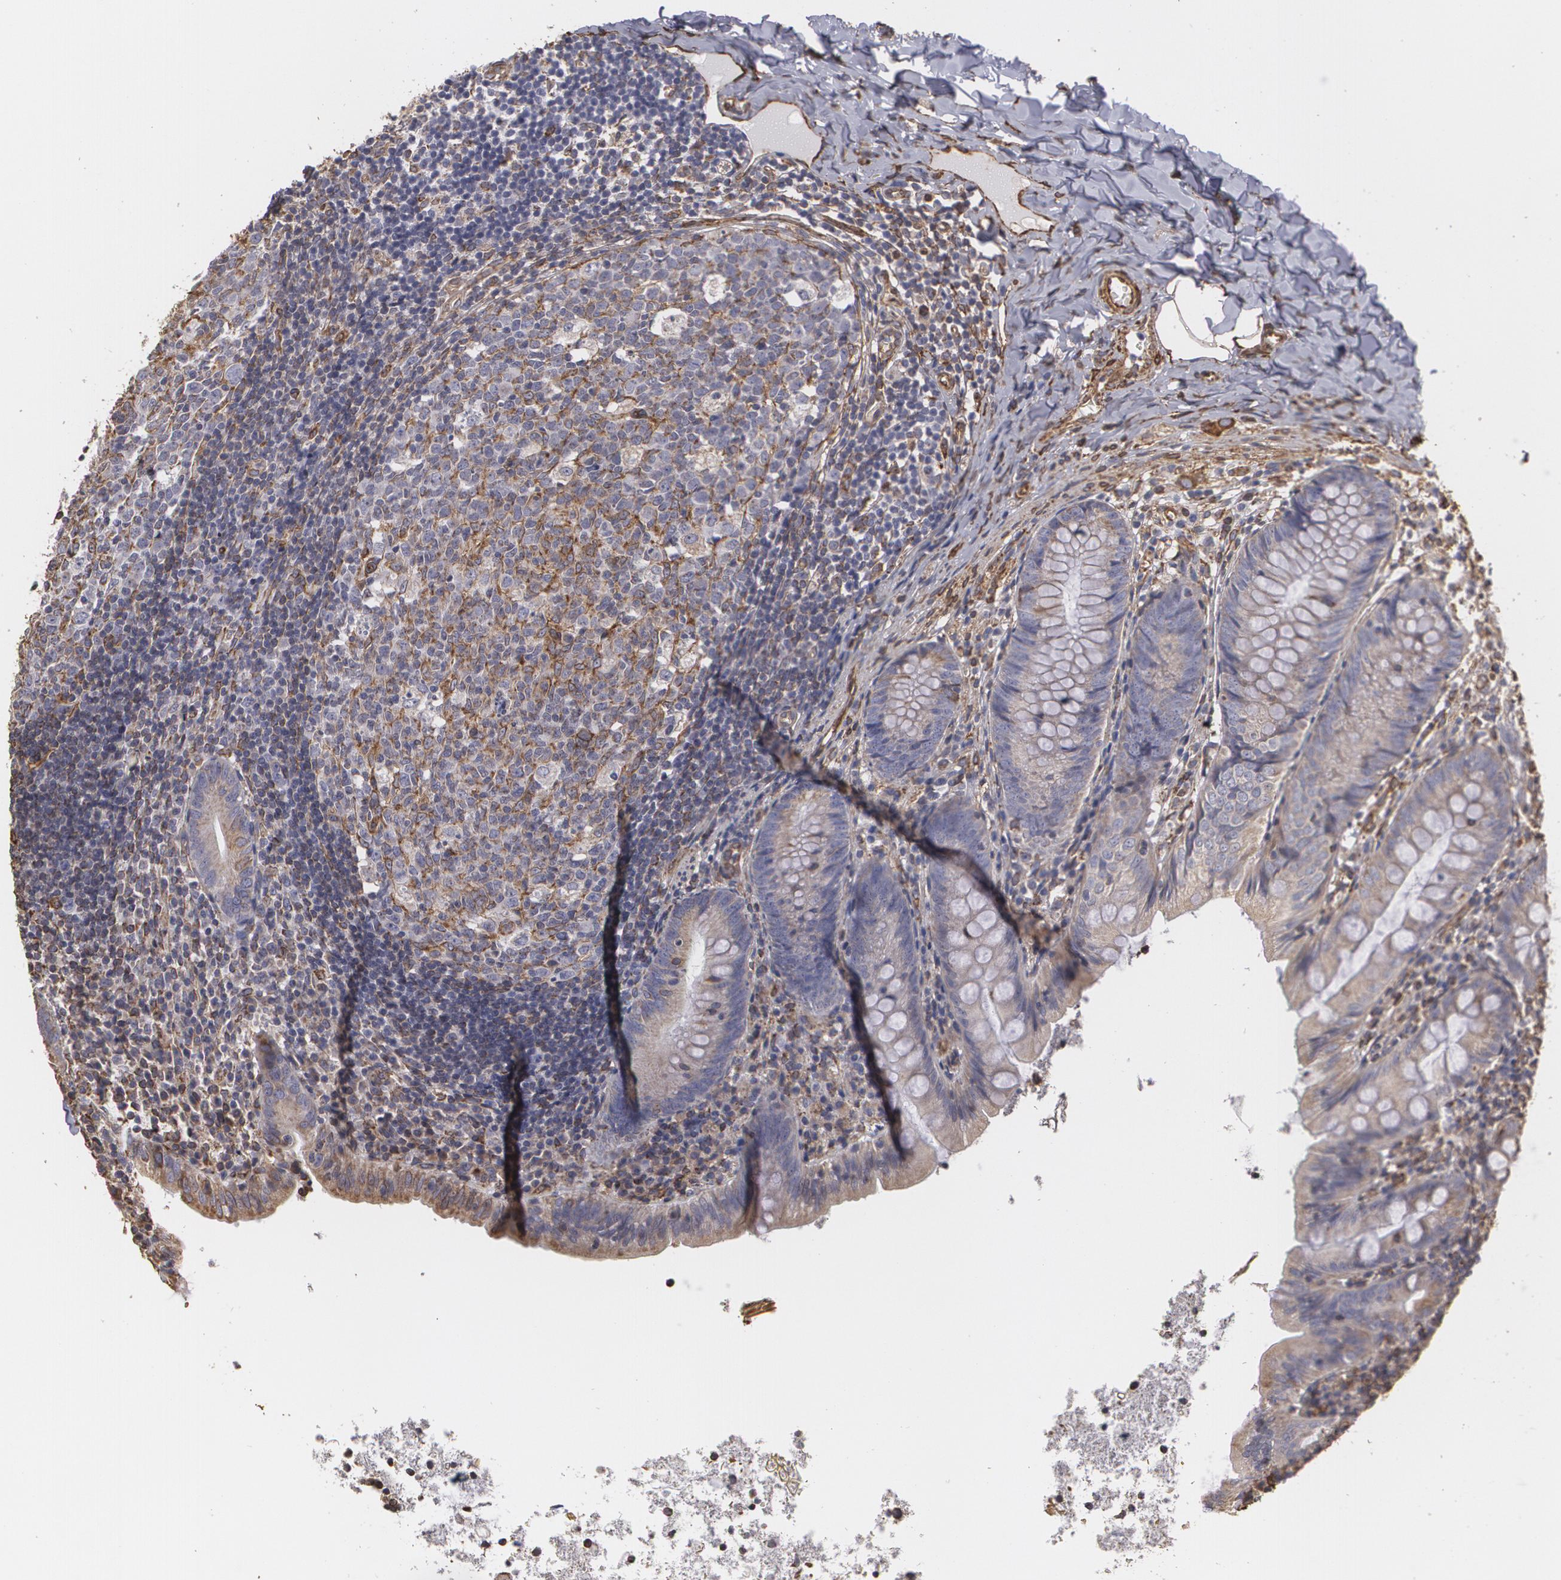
{"staining": {"intensity": "weak", "quantity": "25%-75%", "location": "cytoplasmic/membranous"}, "tissue": "appendix", "cell_type": "Glandular cells", "image_type": "normal", "snomed": [{"axis": "morphology", "description": "Normal tissue, NOS"}, {"axis": "topography", "description": "Appendix"}], "caption": "Weak cytoplasmic/membranous expression for a protein is seen in approximately 25%-75% of glandular cells of benign appendix using immunohistochemistry.", "gene": "CYB5R3", "patient": {"sex": "male", "age": 7}}